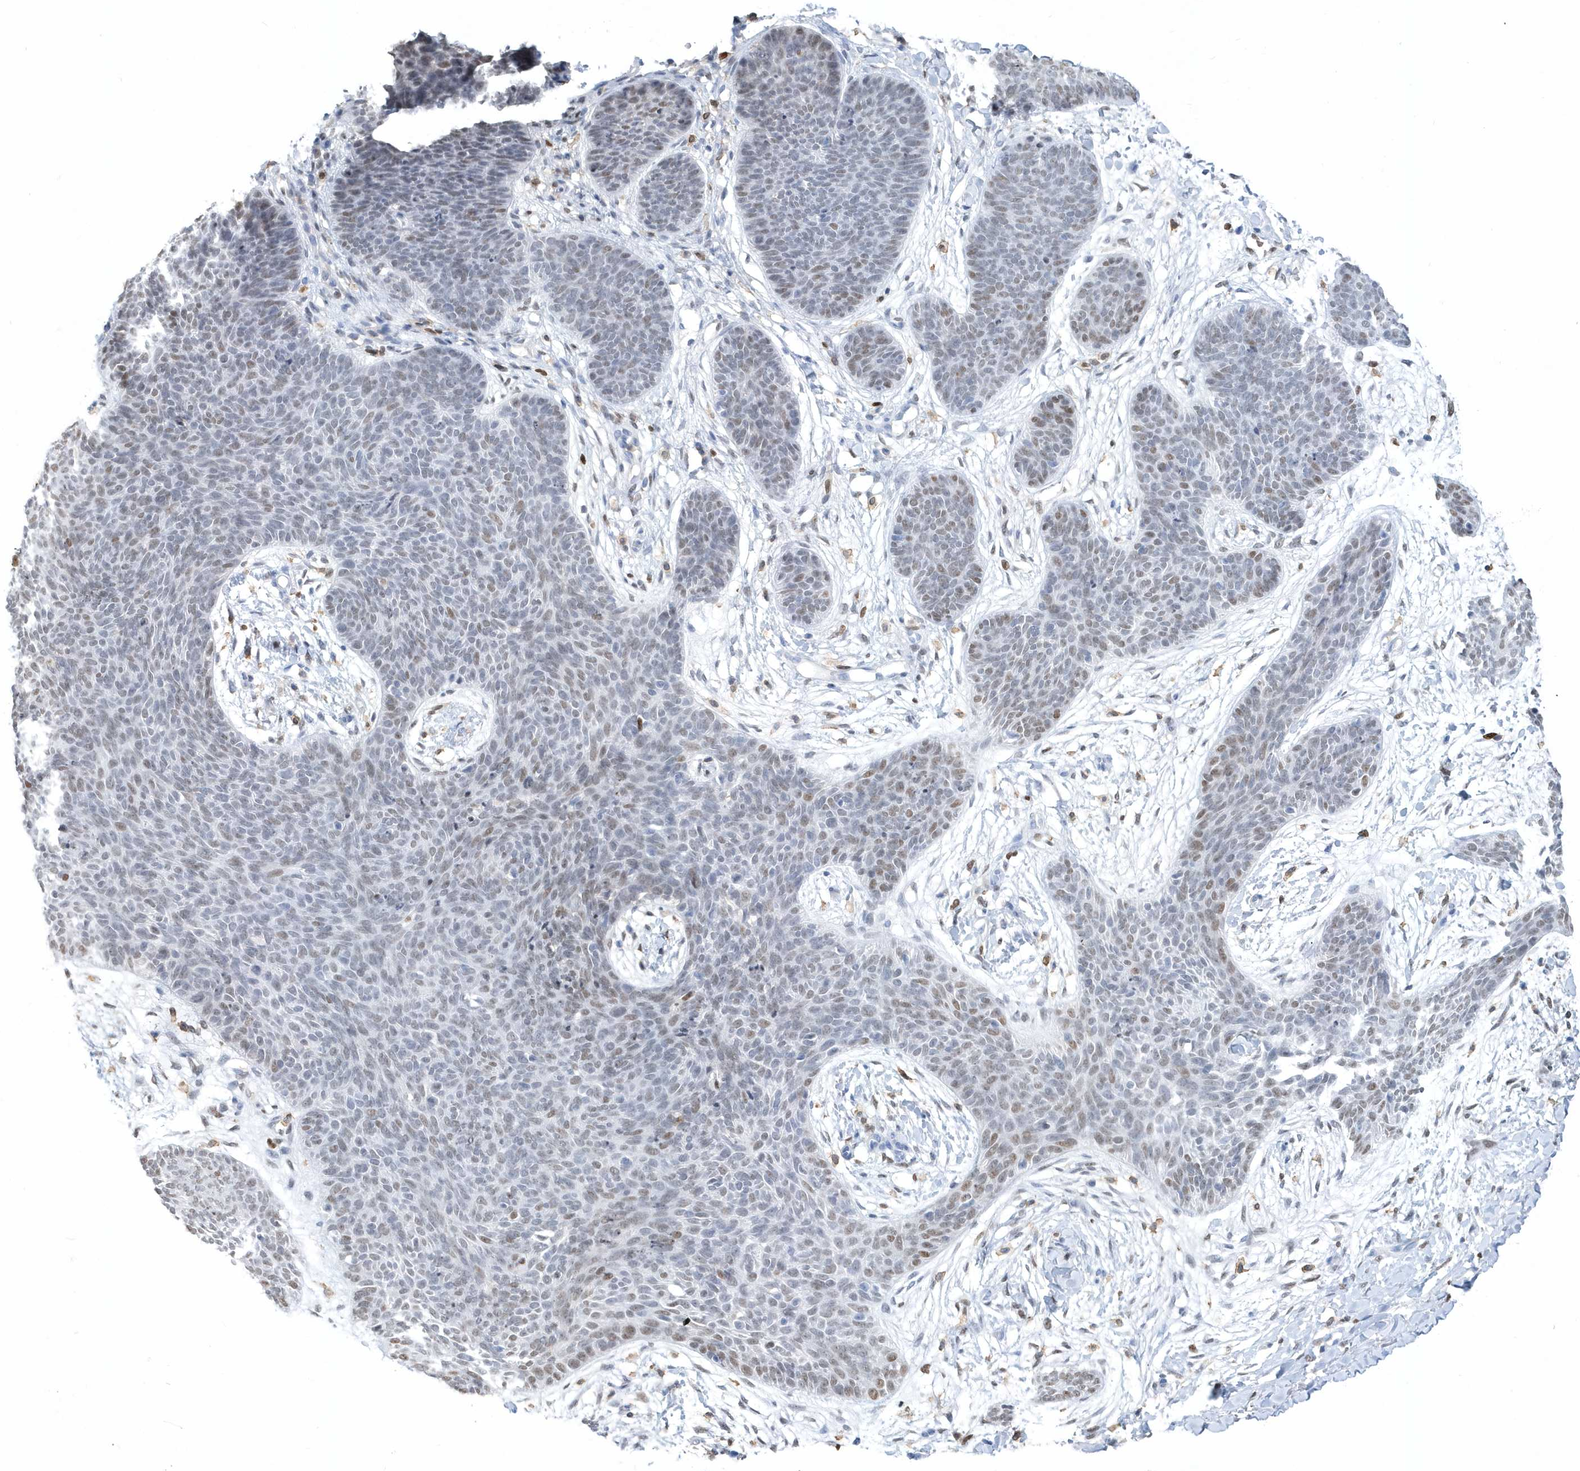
{"staining": {"intensity": "moderate", "quantity": "25%-75%", "location": "nuclear"}, "tissue": "skin cancer", "cell_type": "Tumor cells", "image_type": "cancer", "snomed": [{"axis": "morphology", "description": "Basal cell carcinoma"}, {"axis": "topography", "description": "Skin"}], "caption": "A medium amount of moderate nuclear positivity is seen in about 25%-75% of tumor cells in skin basal cell carcinoma tissue.", "gene": "MACROH2A2", "patient": {"sex": "male", "age": 85}}